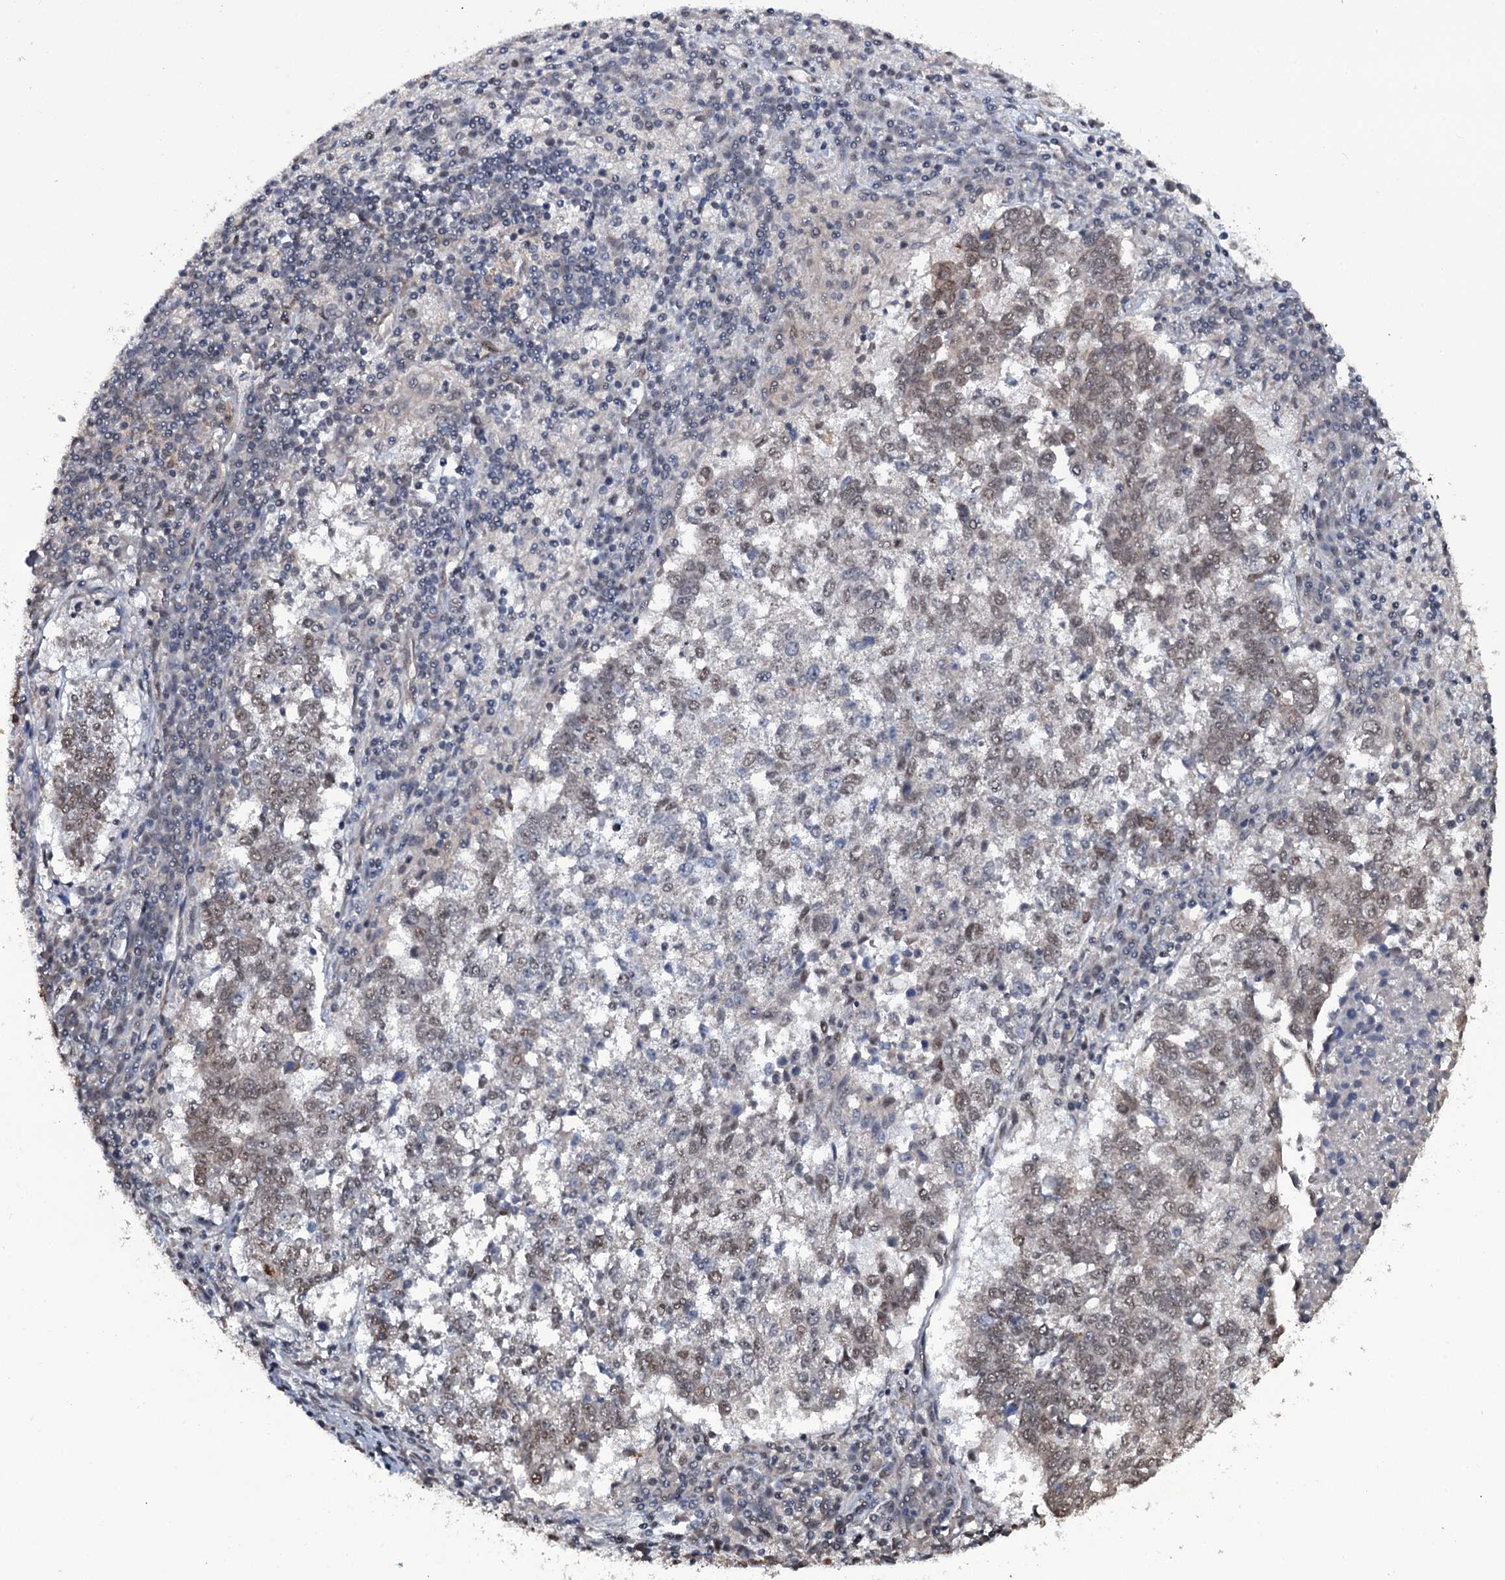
{"staining": {"intensity": "weak", "quantity": "25%-75%", "location": "nuclear"}, "tissue": "lung cancer", "cell_type": "Tumor cells", "image_type": "cancer", "snomed": [{"axis": "morphology", "description": "Squamous cell carcinoma, NOS"}, {"axis": "topography", "description": "Lung"}], "caption": "Lung cancer tissue demonstrates weak nuclear positivity in about 25%-75% of tumor cells, visualized by immunohistochemistry.", "gene": "SH2D4B", "patient": {"sex": "male", "age": 73}}